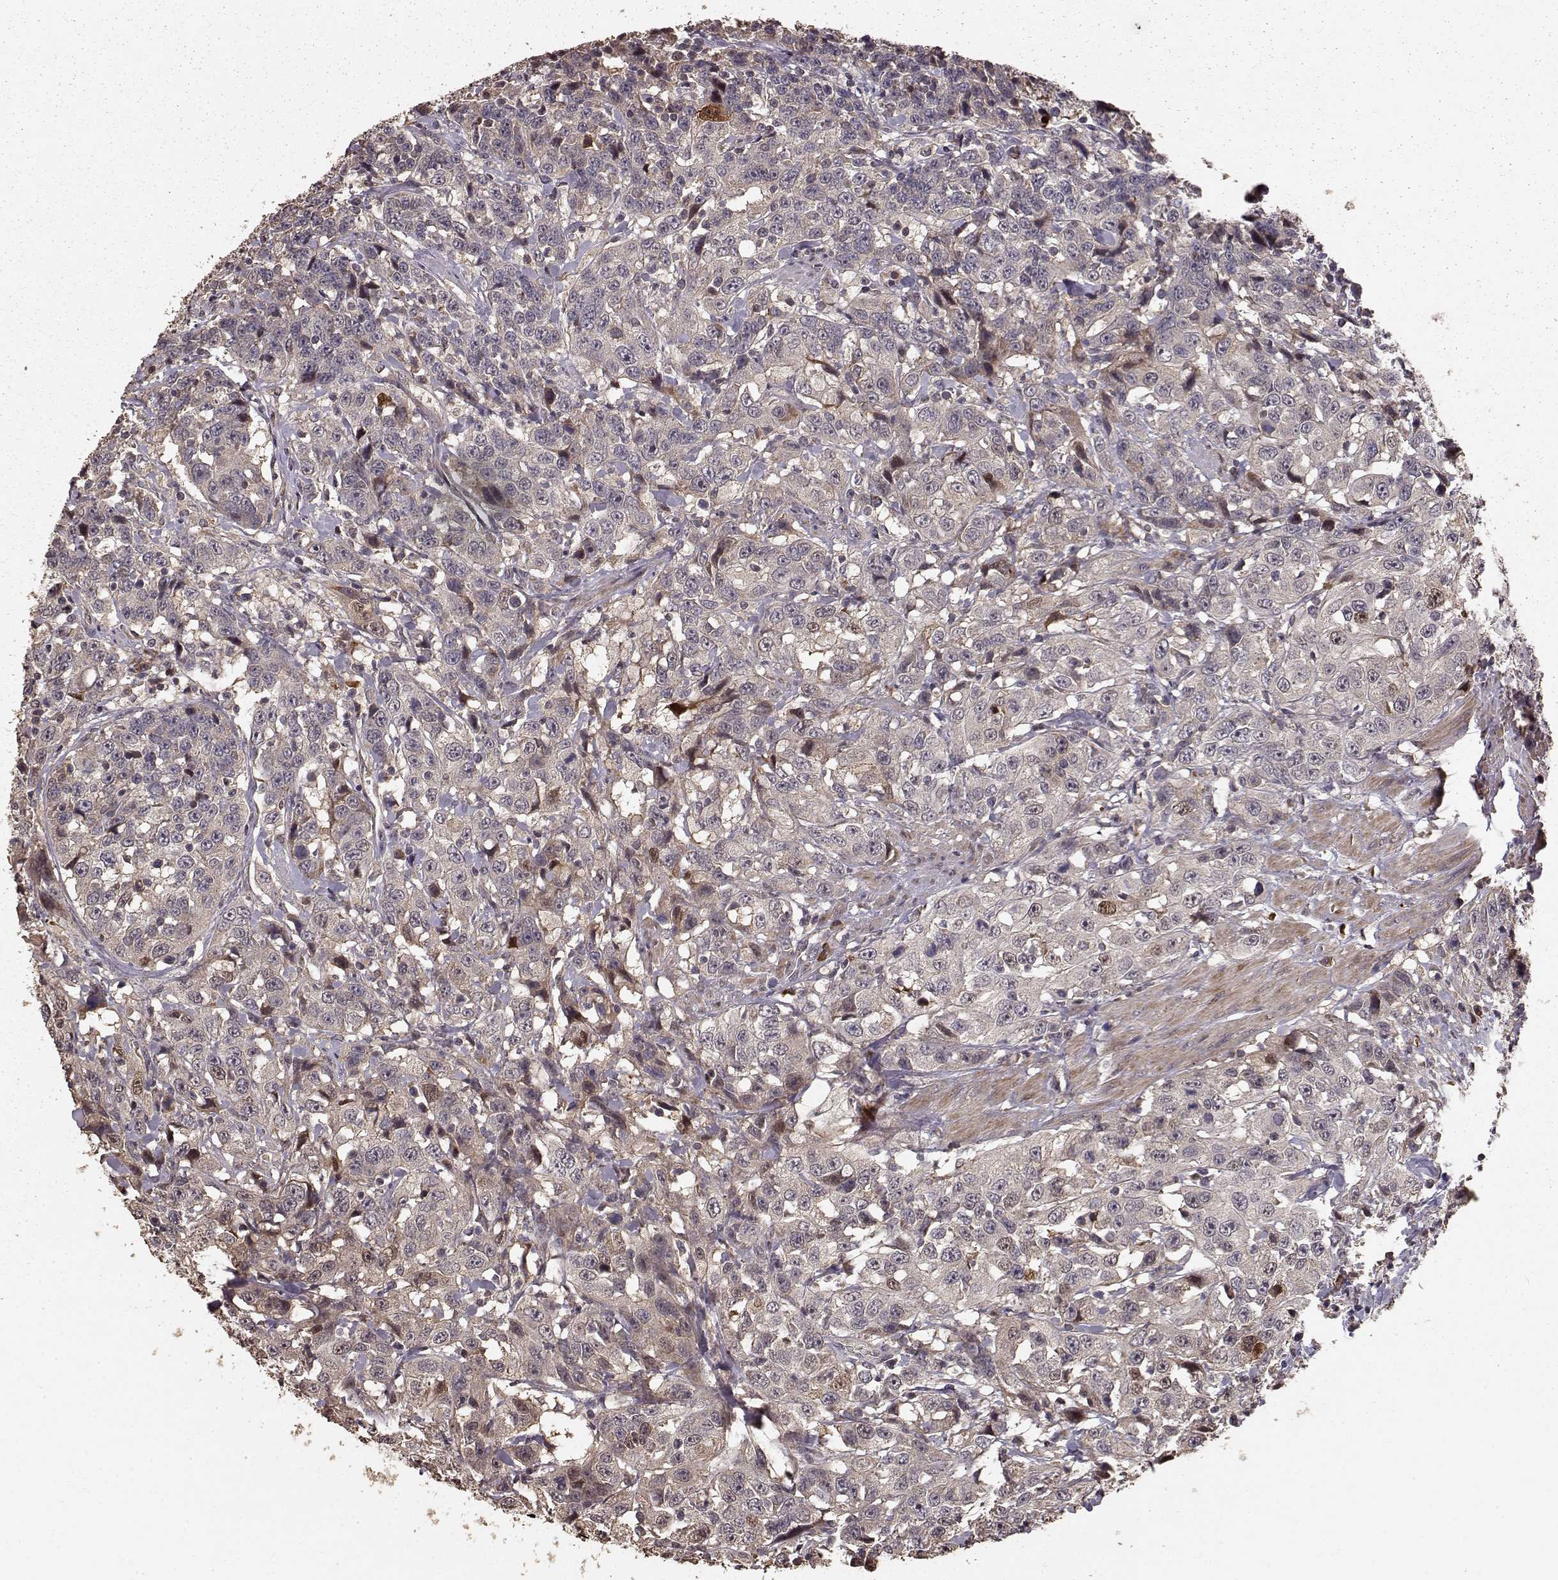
{"staining": {"intensity": "moderate", "quantity": "<25%", "location": "cytoplasmic/membranous"}, "tissue": "urothelial cancer", "cell_type": "Tumor cells", "image_type": "cancer", "snomed": [{"axis": "morphology", "description": "Urothelial carcinoma, NOS"}, {"axis": "morphology", "description": "Urothelial carcinoma, High grade"}, {"axis": "topography", "description": "Urinary bladder"}], "caption": "Urothelial carcinoma (high-grade) tissue shows moderate cytoplasmic/membranous staining in about <25% of tumor cells, visualized by immunohistochemistry.", "gene": "USP15", "patient": {"sex": "female", "age": 73}}